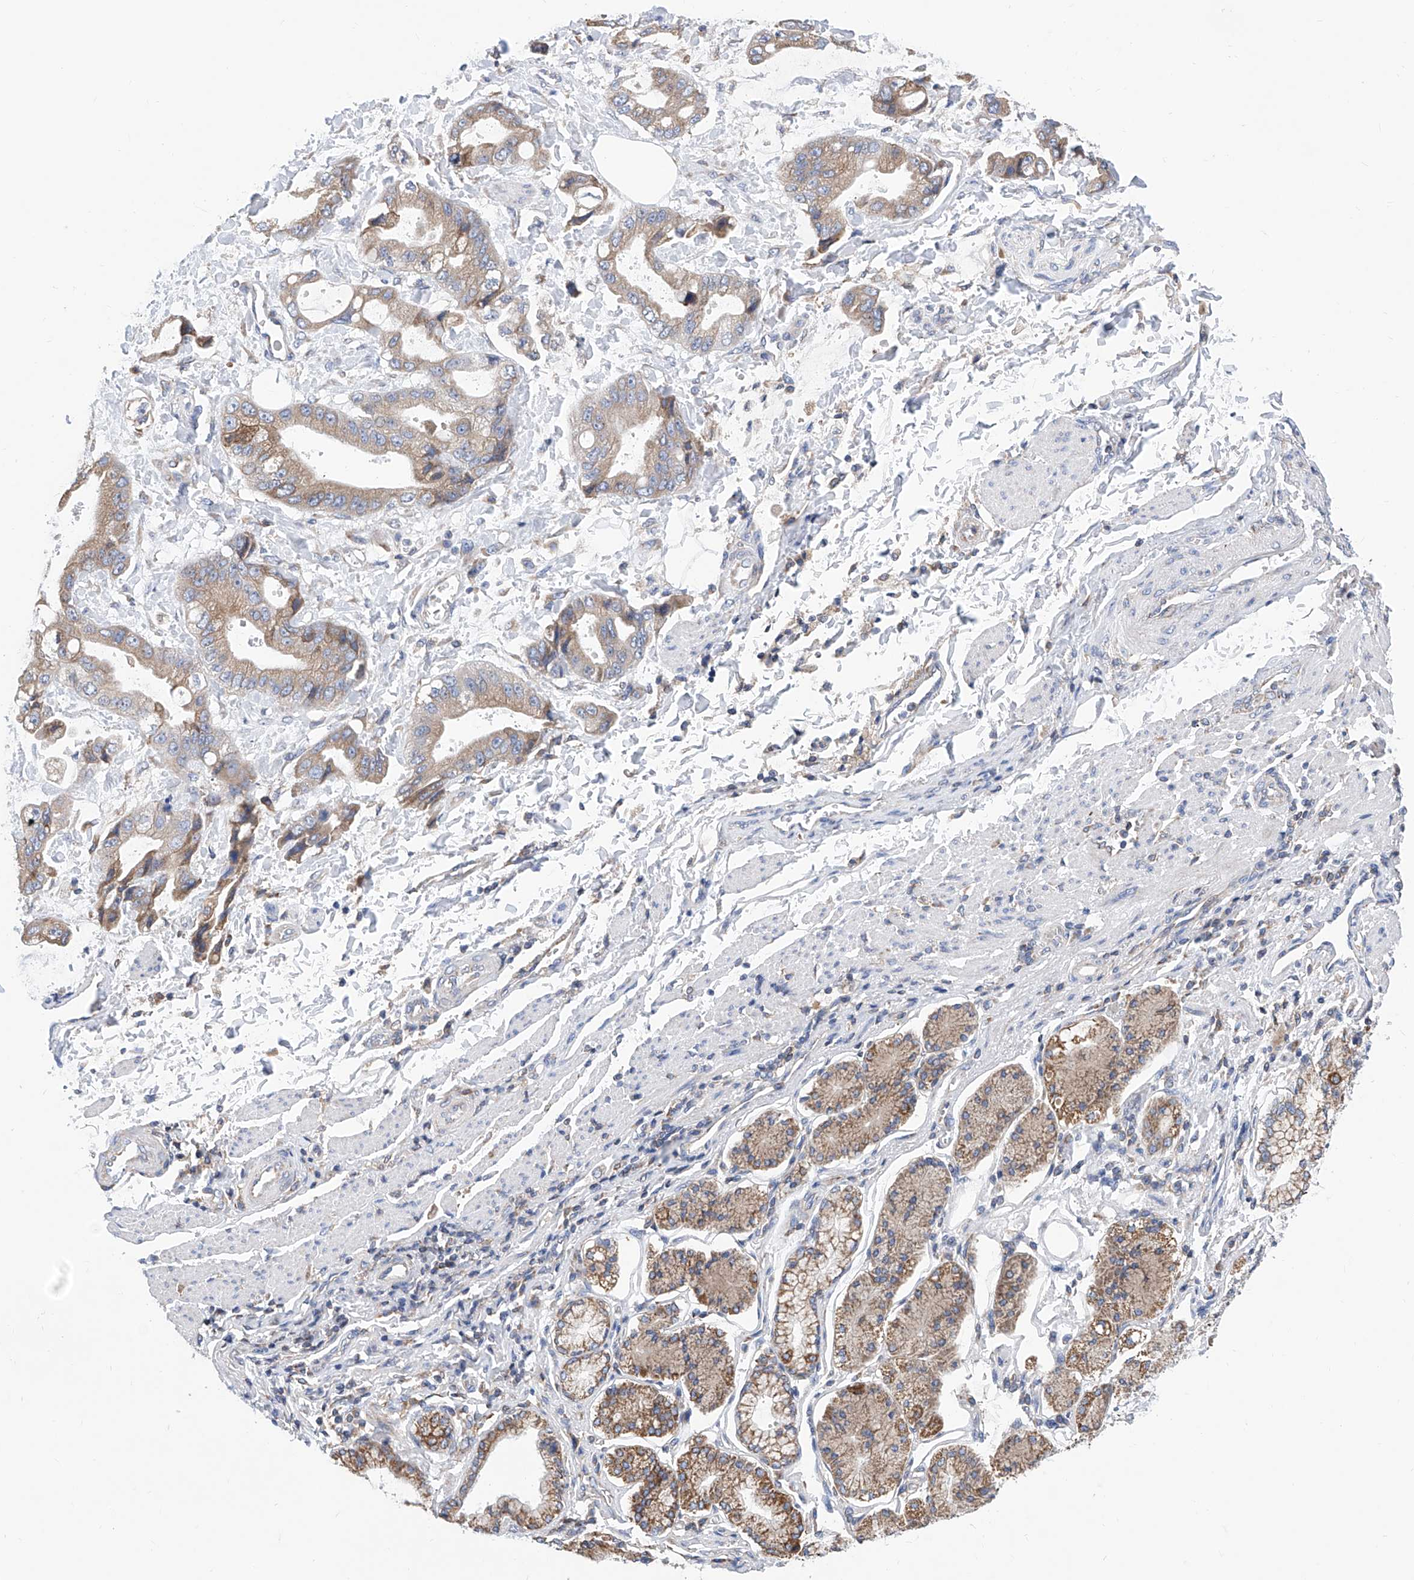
{"staining": {"intensity": "weak", "quantity": ">75%", "location": "cytoplasmic/membranous"}, "tissue": "stomach cancer", "cell_type": "Tumor cells", "image_type": "cancer", "snomed": [{"axis": "morphology", "description": "Adenocarcinoma, NOS"}, {"axis": "topography", "description": "Stomach"}], "caption": "Weak cytoplasmic/membranous staining for a protein is identified in about >75% of tumor cells of stomach cancer using IHC.", "gene": "MAD2L1", "patient": {"sex": "male", "age": 62}}